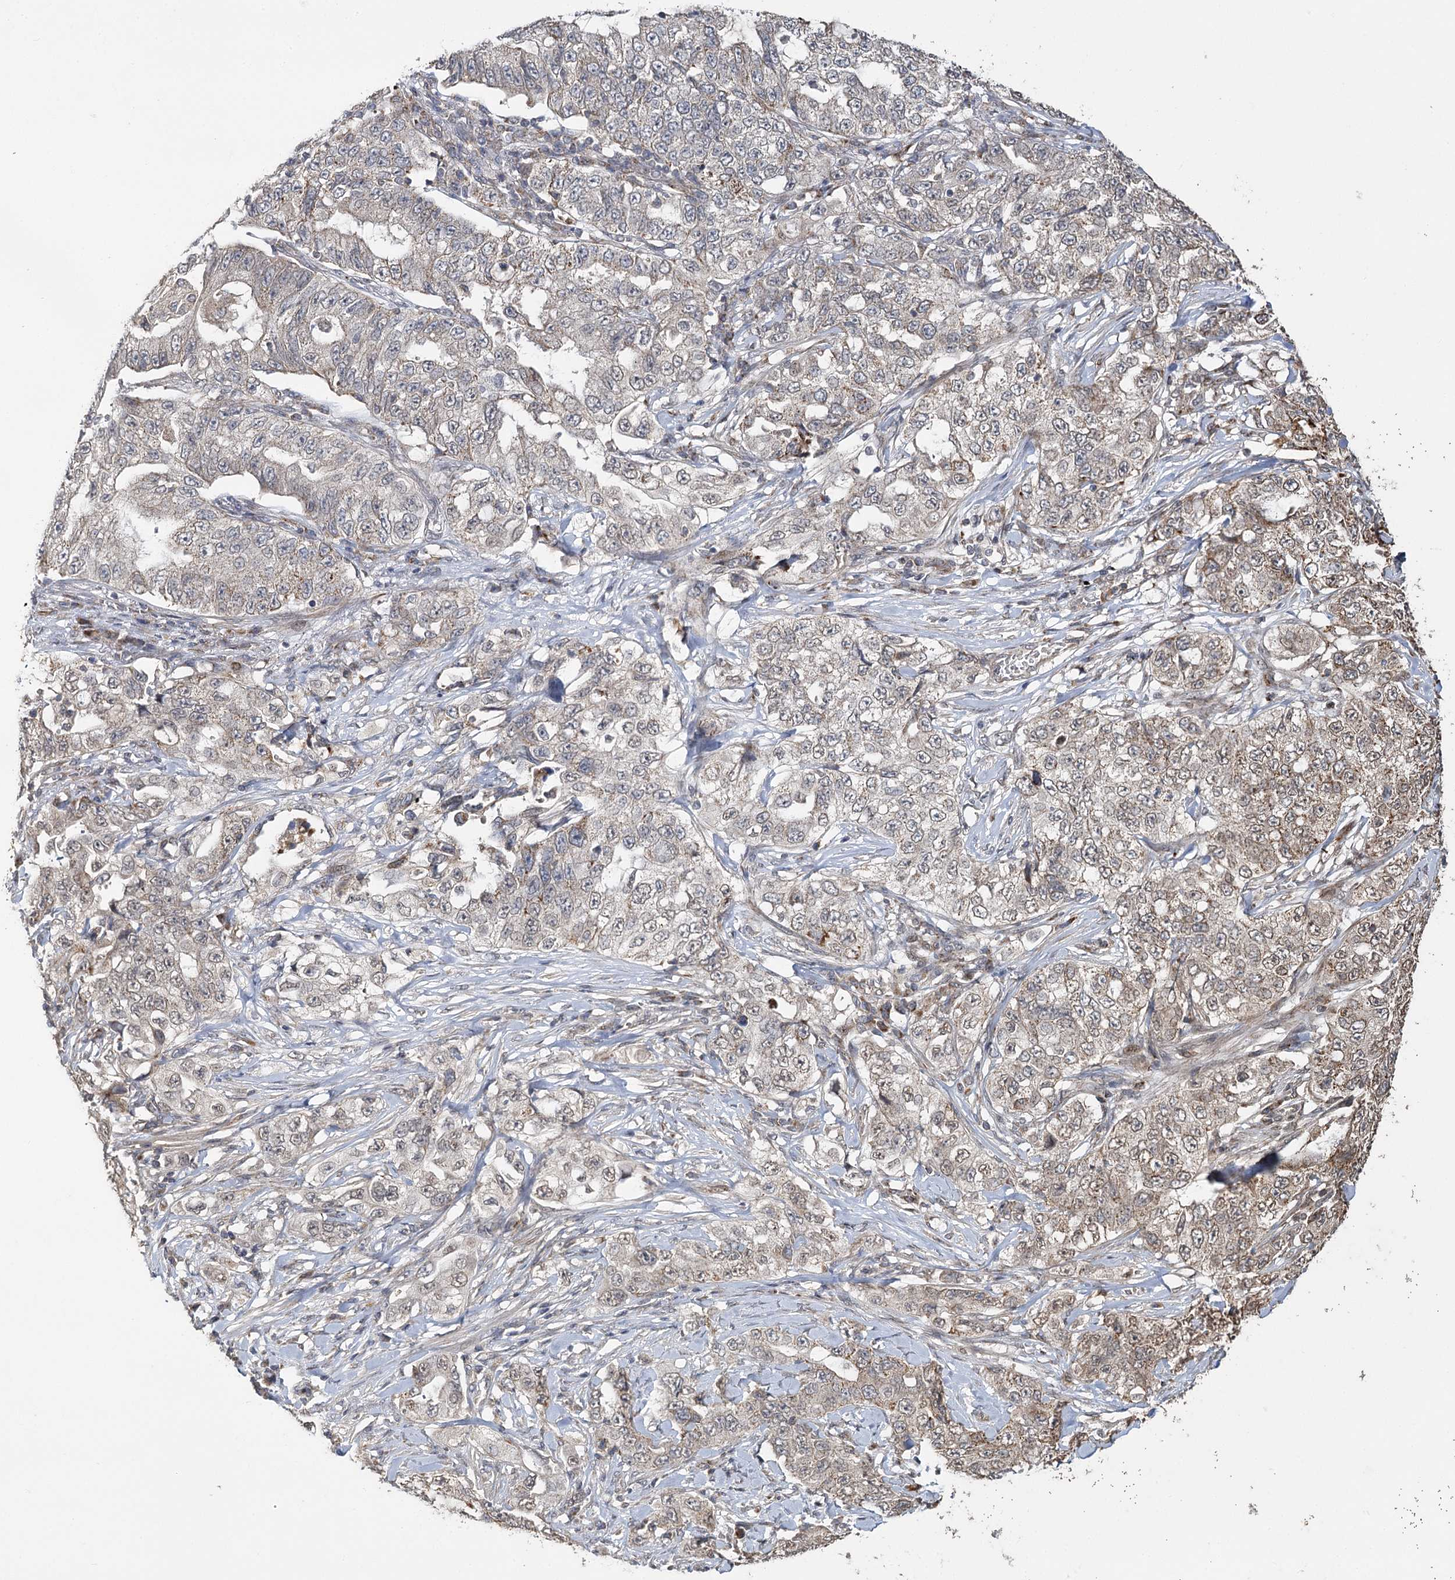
{"staining": {"intensity": "moderate", "quantity": "25%-75%", "location": "cytoplasmic/membranous"}, "tissue": "lung cancer", "cell_type": "Tumor cells", "image_type": "cancer", "snomed": [{"axis": "morphology", "description": "Adenocarcinoma, NOS"}, {"axis": "topography", "description": "Lung"}], "caption": "Immunohistochemistry (IHC) of human lung cancer (adenocarcinoma) shows medium levels of moderate cytoplasmic/membranous expression in approximately 25%-75% of tumor cells. The staining is performed using DAB (3,3'-diaminobenzidine) brown chromogen to label protein expression. The nuclei are counter-stained blue using hematoxylin.", "gene": "ZNRF3", "patient": {"sex": "female", "age": 51}}